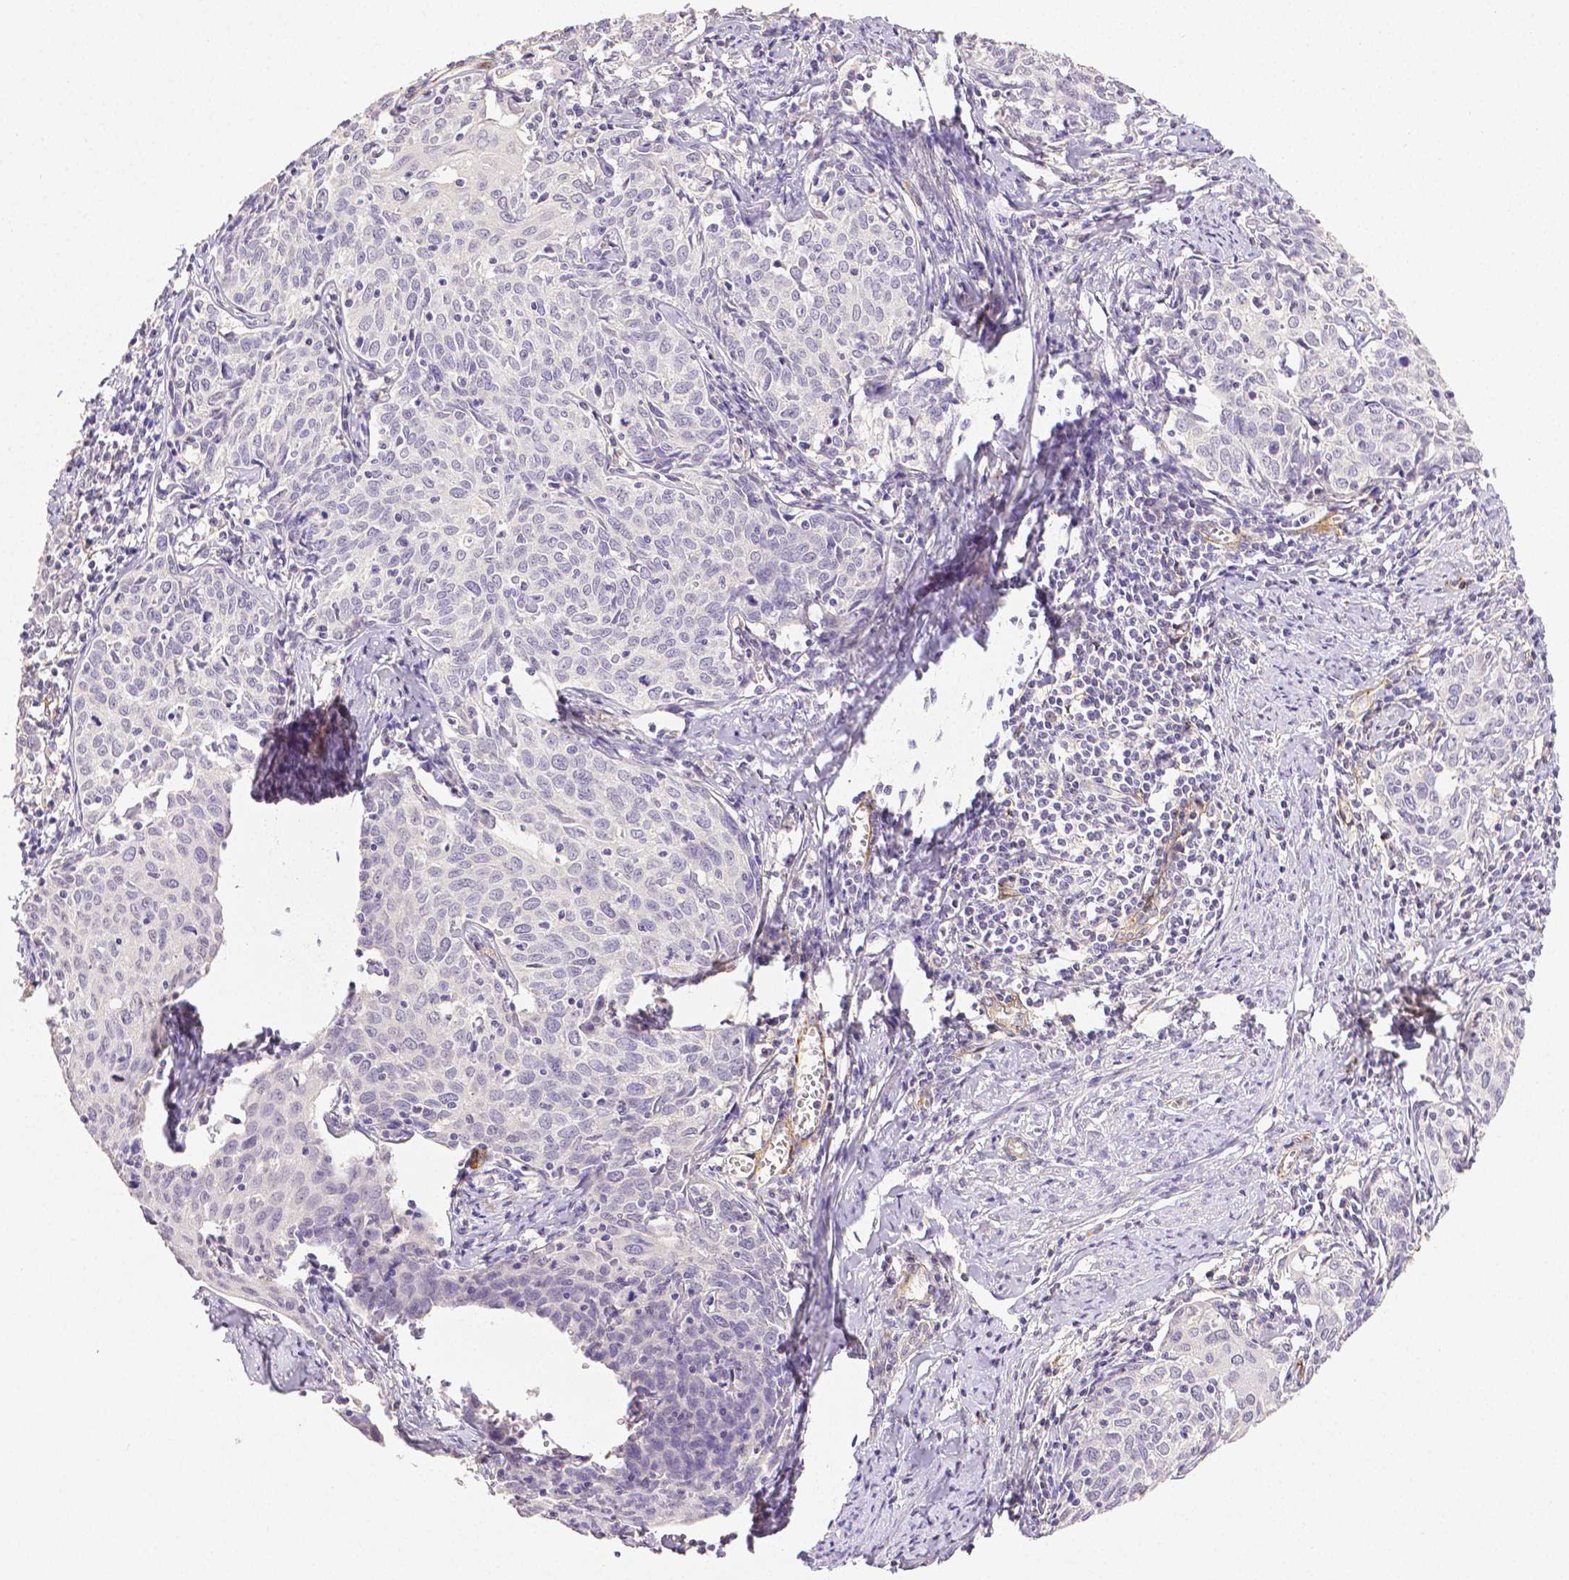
{"staining": {"intensity": "negative", "quantity": "none", "location": "none"}, "tissue": "cervical cancer", "cell_type": "Tumor cells", "image_type": "cancer", "snomed": [{"axis": "morphology", "description": "Squamous cell carcinoma, NOS"}, {"axis": "topography", "description": "Cervix"}], "caption": "Protein analysis of cervical squamous cell carcinoma displays no significant expression in tumor cells.", "gene": "THY1", "patient": {"sex": "female", "age": 62}}